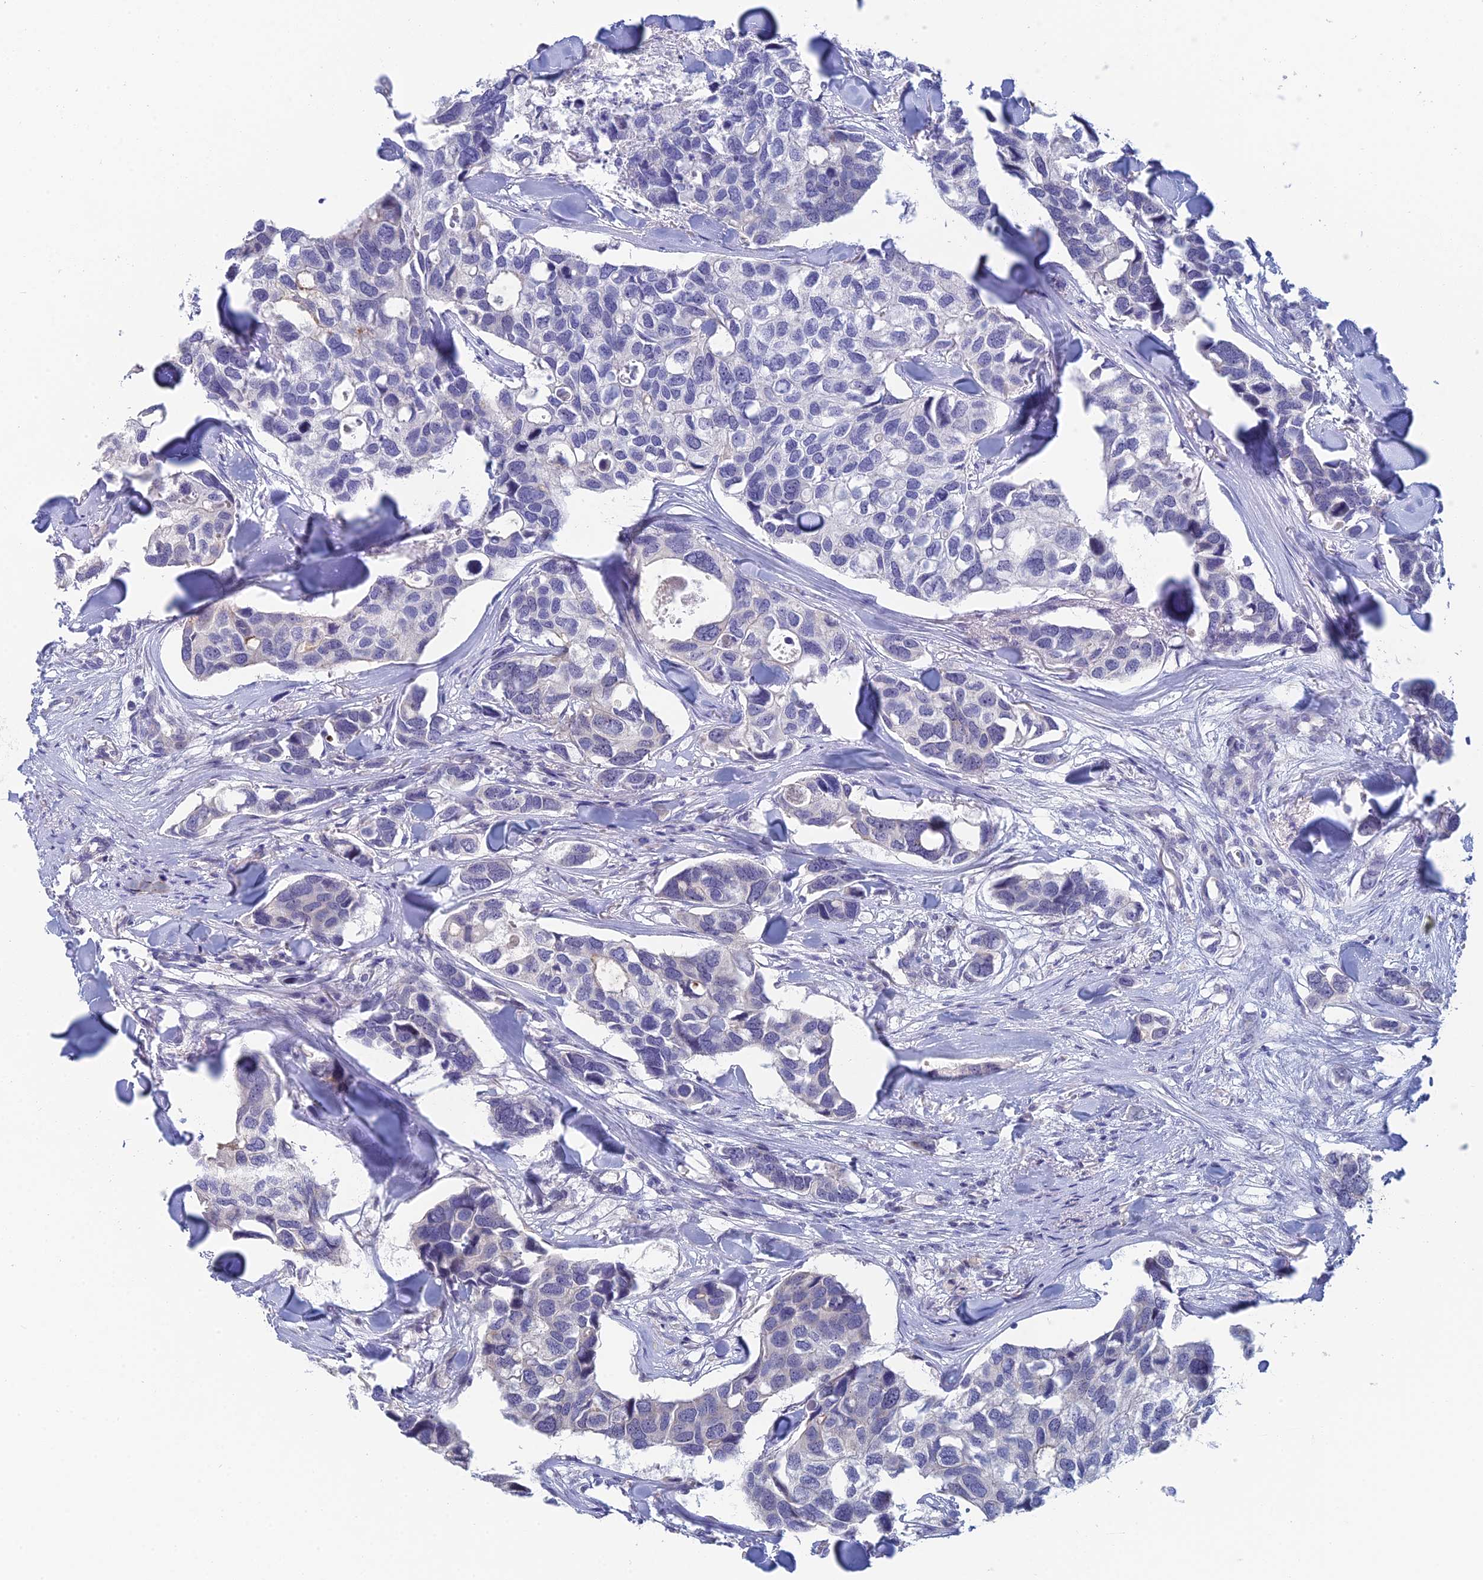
{"staining": {"intensity": "negative", "quantity": "none", "location": "none"}, "tissue": "breast cancer", "cell_type": "Tumor cells", "image_type": "cancer", "snomed": [{"axis": "morphology", "description": "Duct carcinoma"}, {"axis": "topography", "description": "Breast"}], "caption": "Photomicrograph shows no significant protein expression in tumor cells of breast cancer. (Stains: DAB (3,3'-diaminobenzidine) immunohistochemistry (IHC) with hematoxylin counter stain, Microscopy: brightfield microscopy at high magnification).", "gene": "GIPC1", "patient": {"sex": "female", "age": 83}}